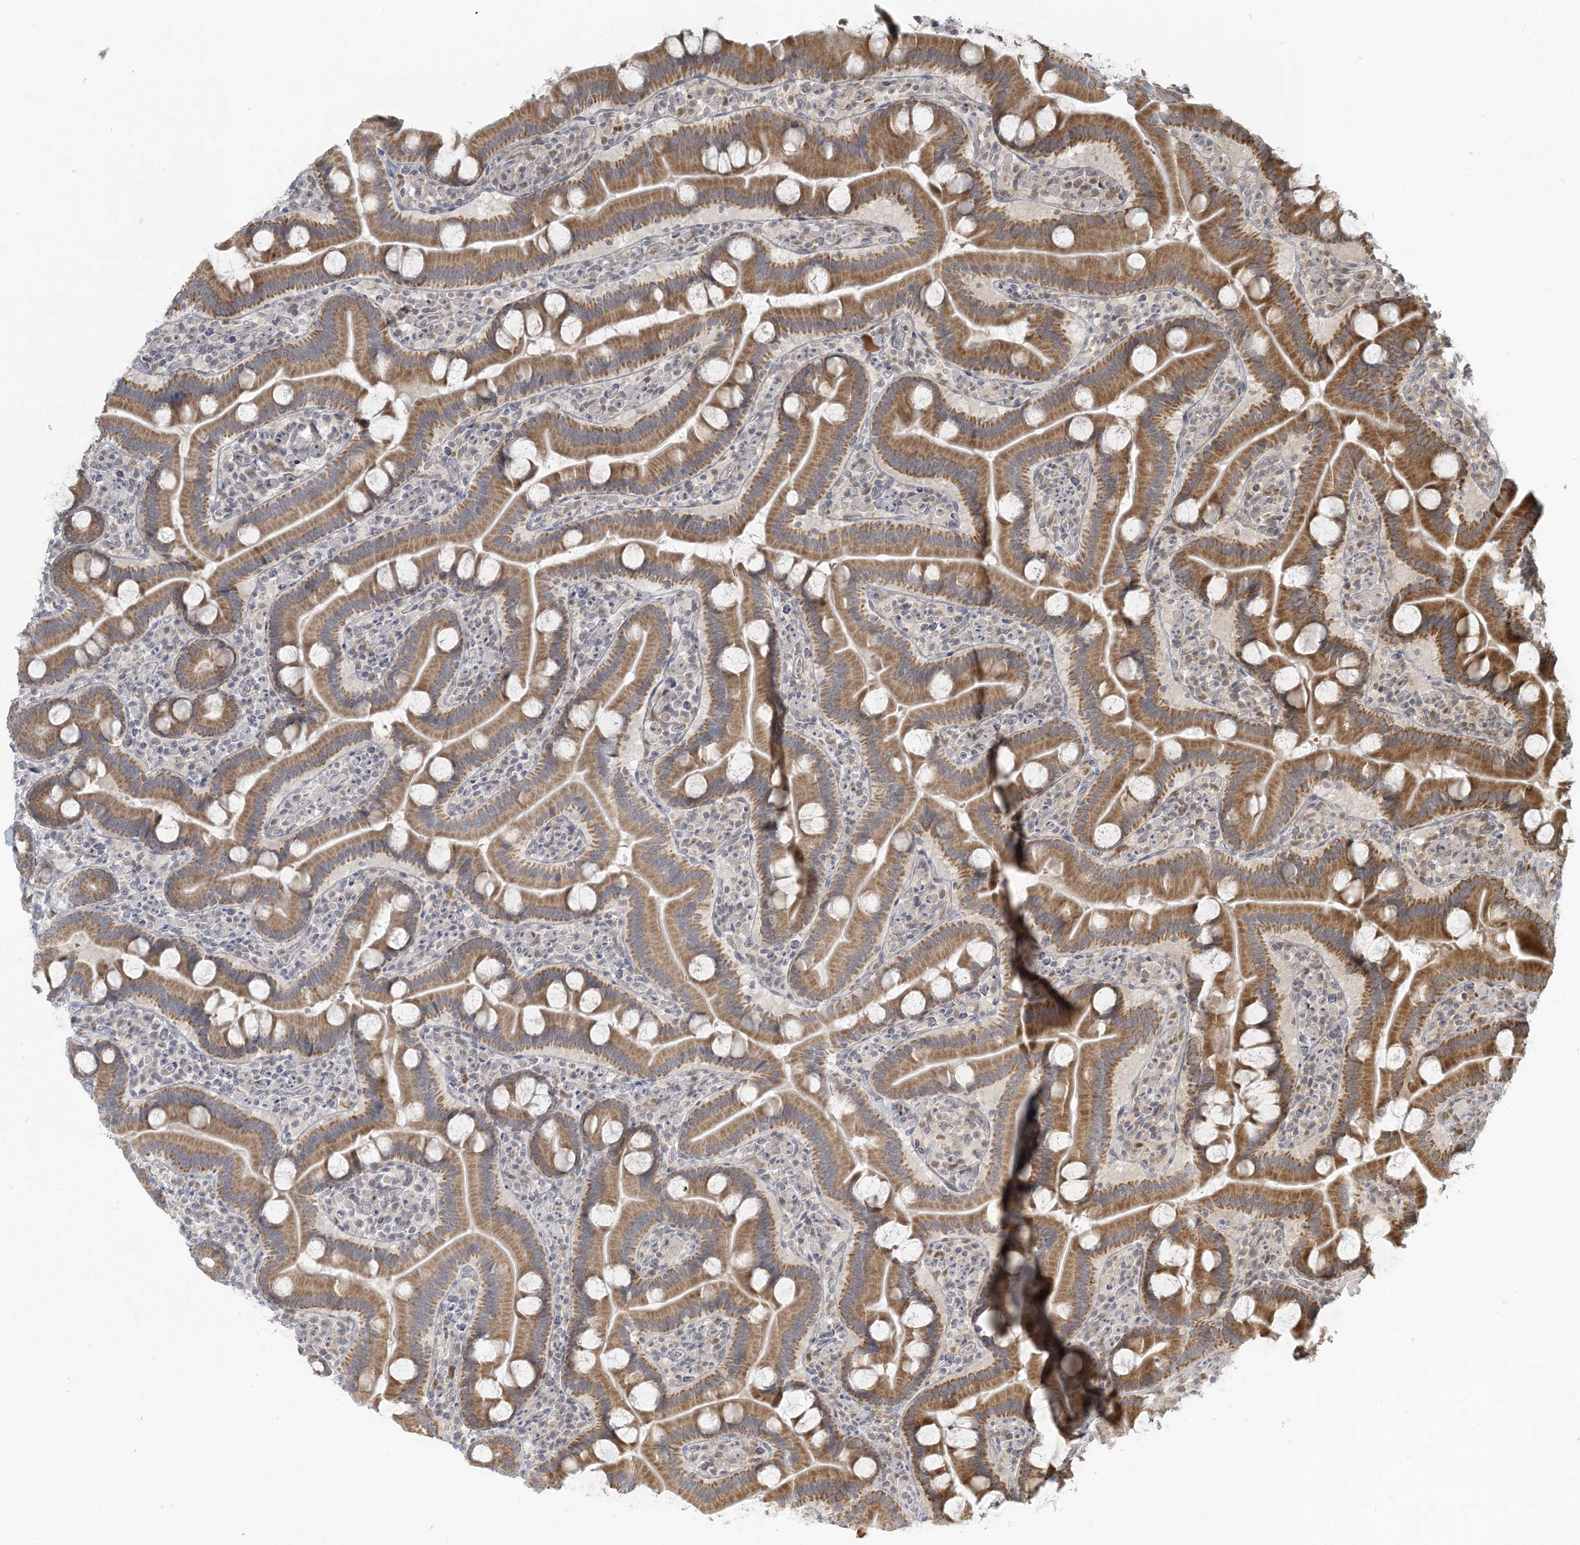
{"staining": {"intensity": "moderate", "quantity": ">75%", "location": "cytoplasmic/membranous"}, "tissue": "duodenum", "cell_type": "Glandular cells", "image_type": "normal", "snomed": [{"axis": "morphology", "description": "Normal tissue, NOS"}, {"axis": "topography", "description": "Duodenum"}], "caption": "Duodenum stained for a protein demonstrates moderate cytoplasmic/membranous positivity in glandular cells. Immunohistochemistry (ihc) stains the protein in brown and the nuclei are stained blue.", "gene": "CTDNEP1", "patient": {"sex": "male", "age": 55}}